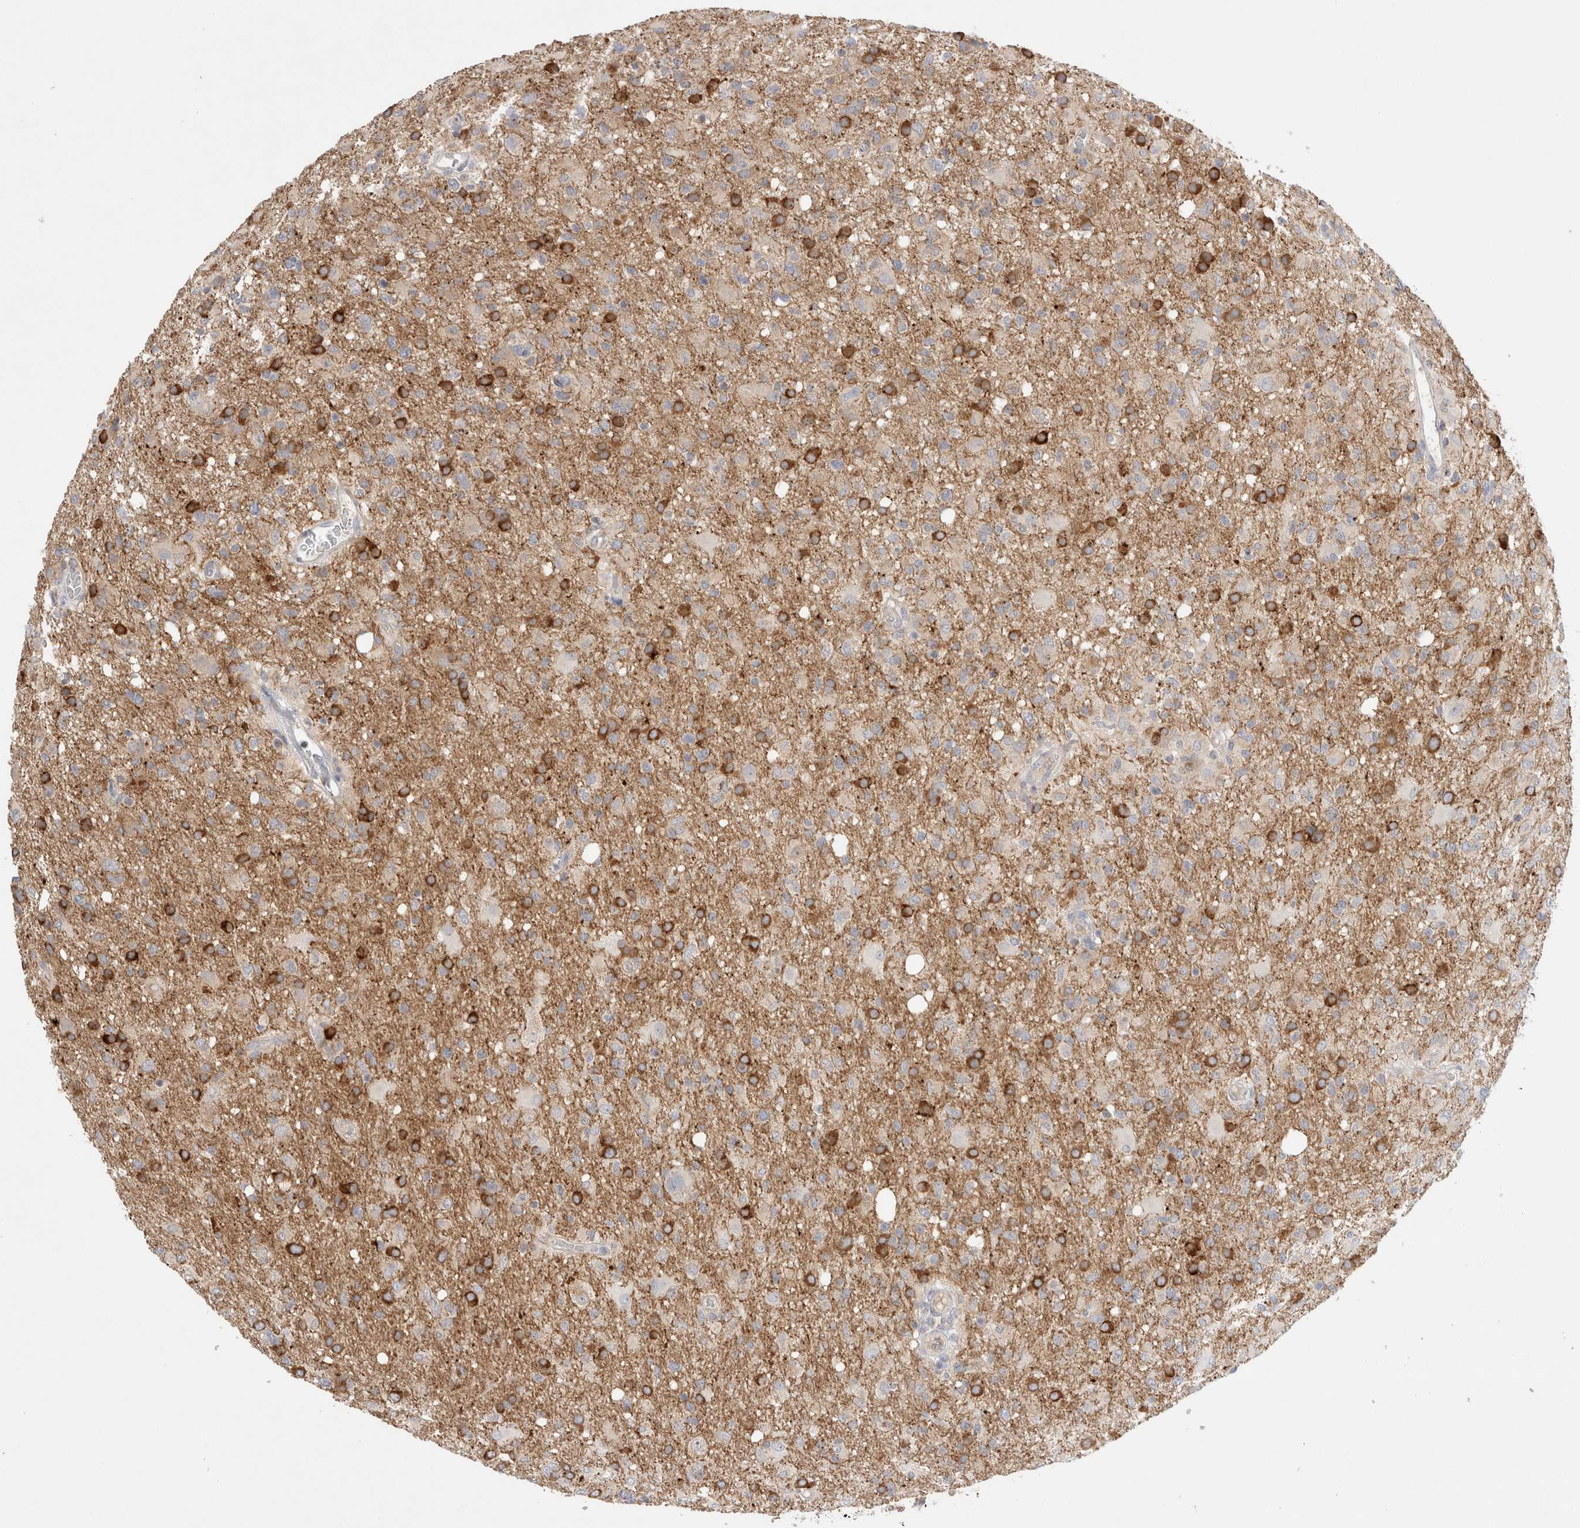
{"staining": {"intensity": "weak", "quantity": "25%-75%", "location": "cytoplasmic/membranous"}, "tissue": "glioma", "cell_type": "Tumor cells", "image_type": "cancer", "snomed": [{"axis": "morphology", "description": "Glioma, malignant, High grade"}, {"axis": "topography", "description": "Brain"}], "caption": "This is an image of immunohistochemistry staining of glioma, which shows weak positivity in the cytoplasmic/membranous of tumor cells.", "gene": "CHADL", "patient": {"sex": "female", "age": 57}}